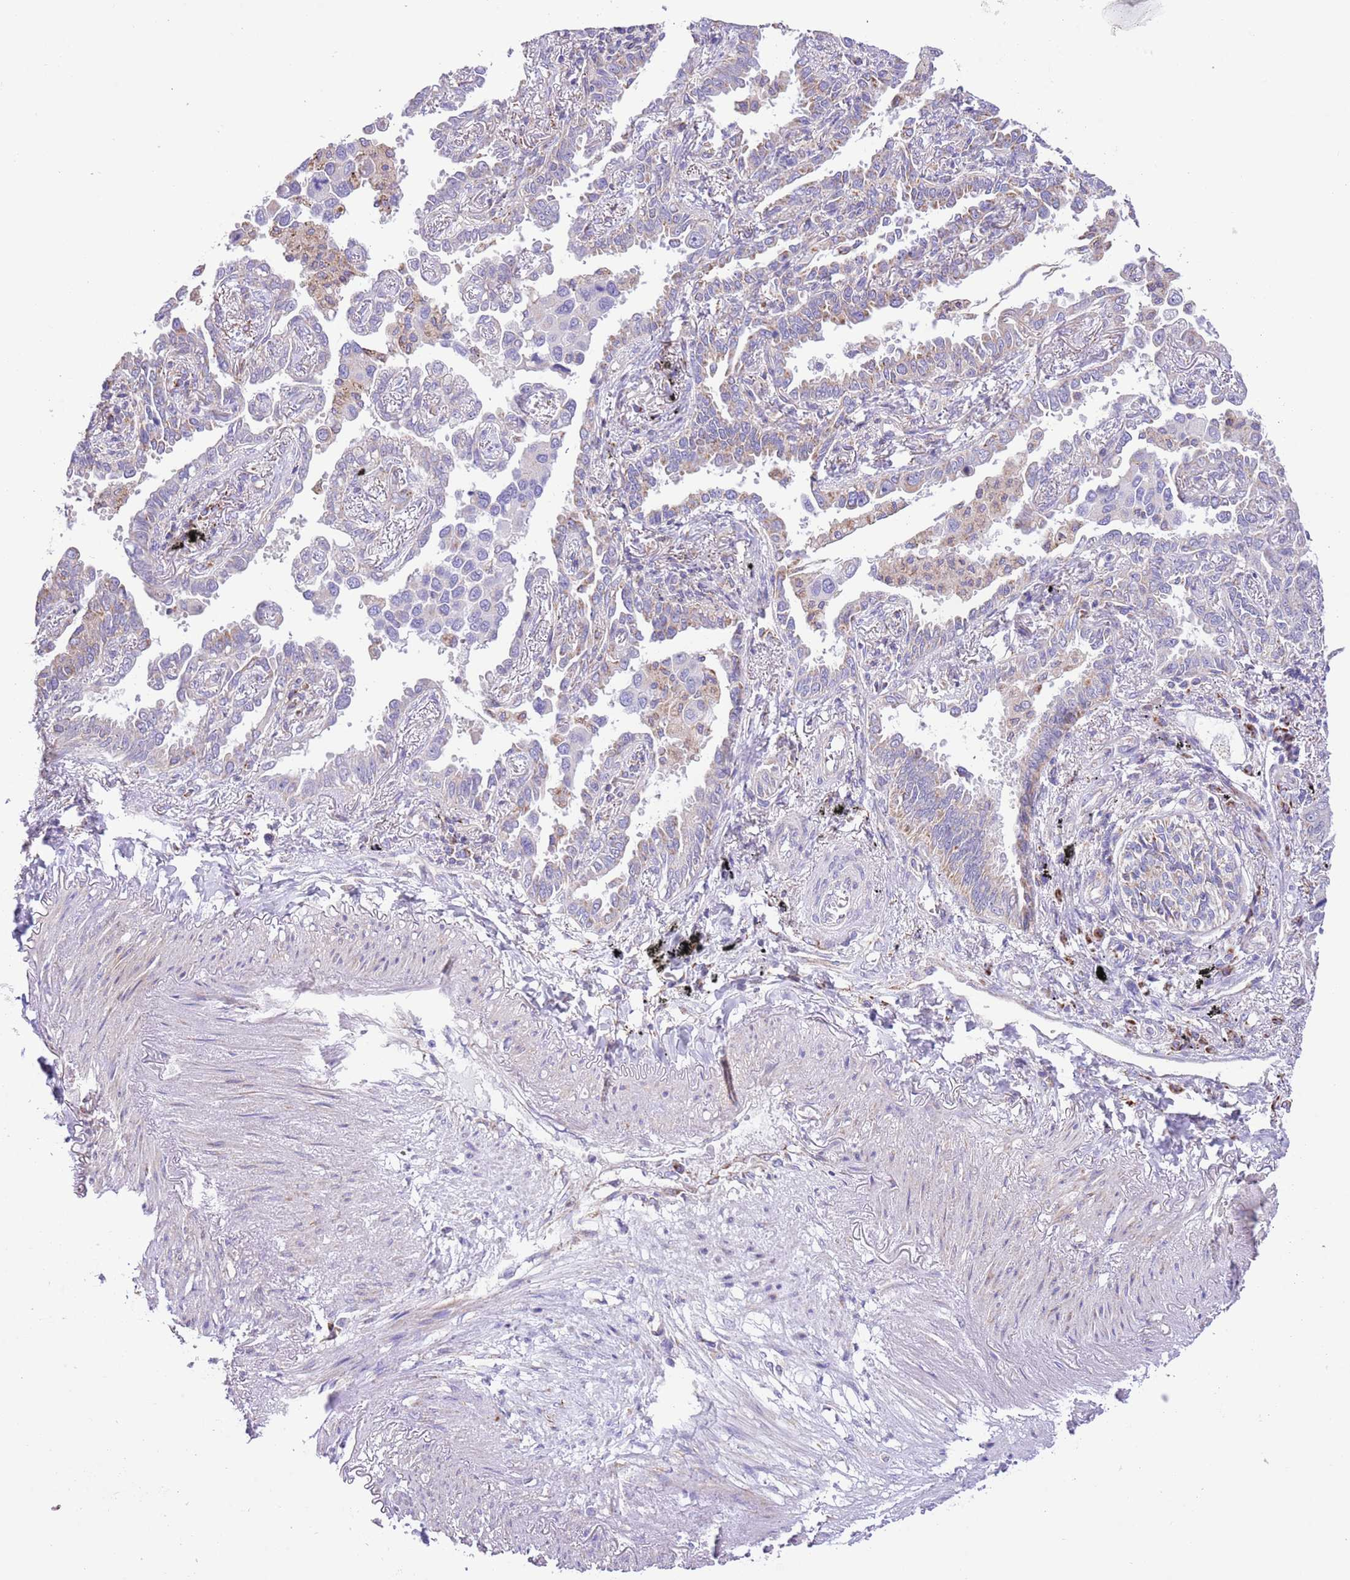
{"staining": {"intensity": "negative", "quantity": "none", "location": "none"}, "tissue": "lung cancer", "cell_type": "Tumor cells", "image_type": "cancer", "snomed": [{"axis": "morphology", "description": "Adenocarcinoma, NOS"}, {"axis": "topography", "description": "Lung"}], "caption": "IHC image of human lung adenocarcinoma stained for a protein (brown), which exhibits no positivity in tumor cells. (DAB immunohistochemistry (IHC) with hematoxylin counter stain).", "gene": "SS18L2", "patient": {"sex": "male", "age": 67}}